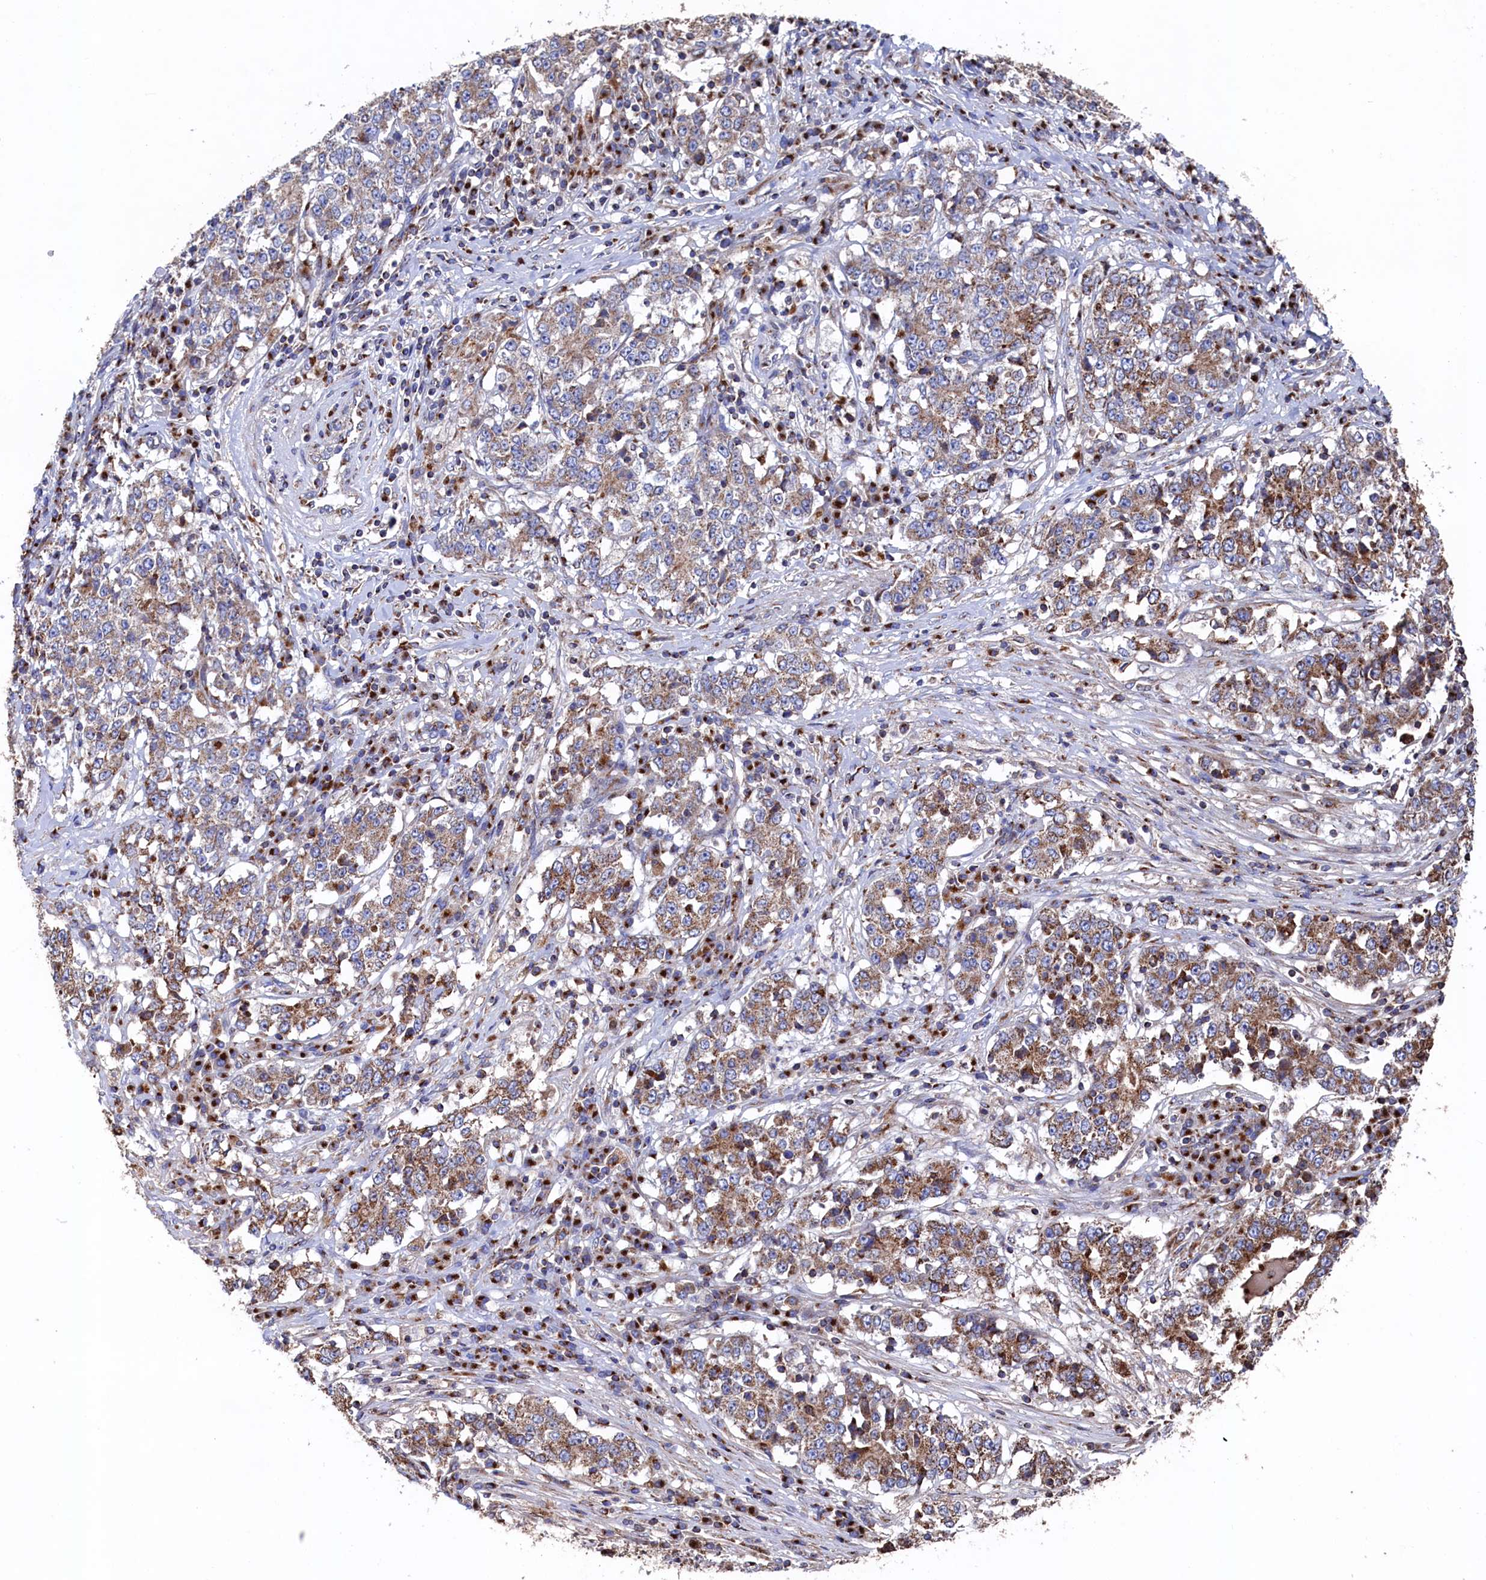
{"staining": {"intensity": "moderate", "quantity": ">75%", "location": "cytoplasmic/membranous"}, "tissue": "stomach cancer", "cell_type": "Tumor cells", "image_type": "cancer", "snomed": [{"axis": "morphology", "description": "Adenocarcinoma, NOS"}, {"axis": "topography", "description": "Stomach"}], "caption": "Stomach cancer stained with DAB immunohistochemistry reveals medium levels of moderate cytoplasmic/membranous positivity in approximately >75% of tumor cells.", "gene": "PRRC1", "patient": {"sex": "male", "age": 59}}